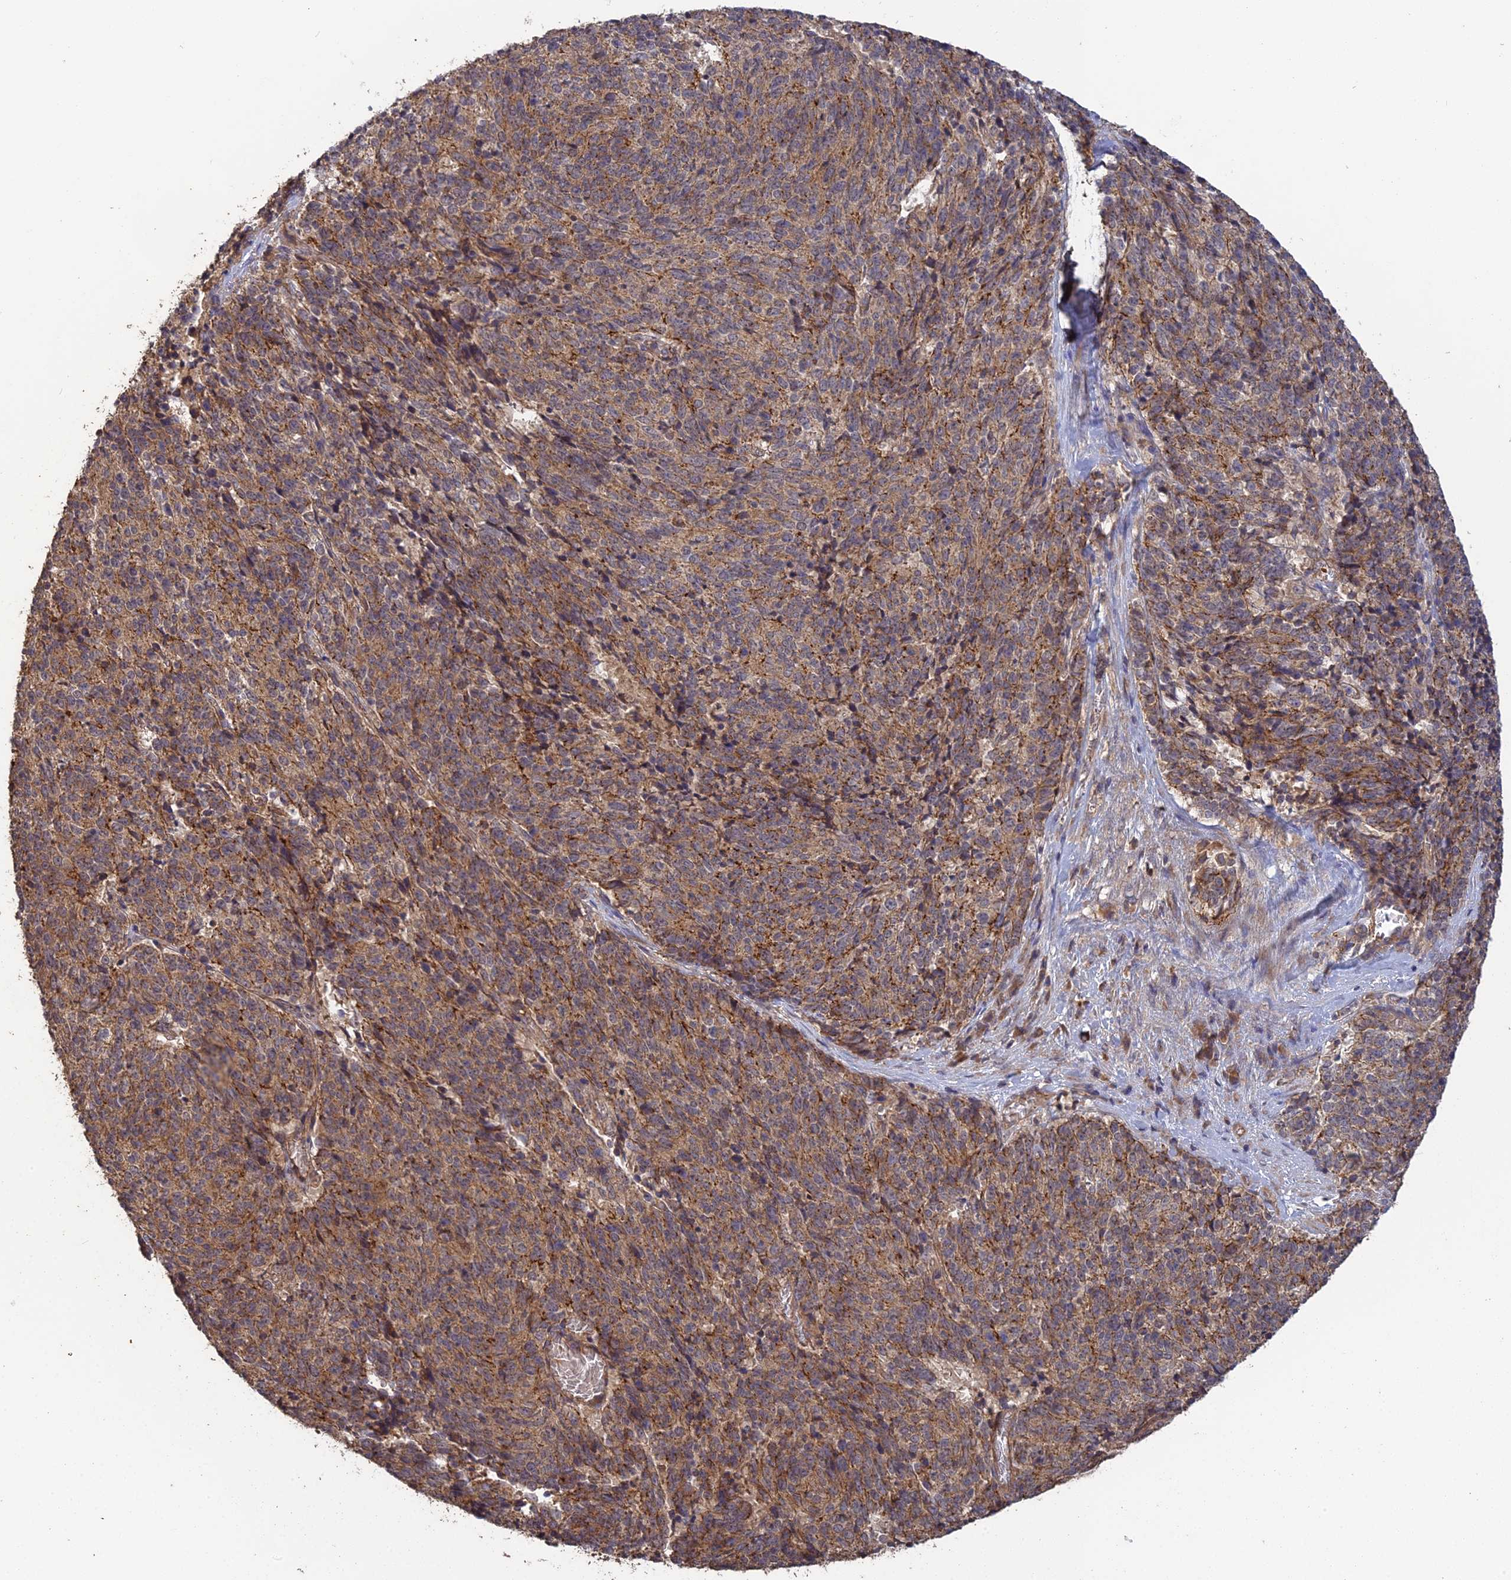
{"staining": {"intensity": "moderate", "quantity": ">75%", "location": "cytoplasmic/membranous"}, "tissue": "cervical cancer", "cell_type": "Tumor cells", "image_type": "cancer", "snomed": [{"axis": "morphology", "description": "Squamous cell carcinoma, NOS"}, {"axis": "topography", "description": "Cervix"}], "caption": "A micrograph showing moderate cytoplasmic/membranous positivity in approximately >75% of tumor cells in cervical cancer, as visualized by brown immunohistochemical staining.", "gene": "ARHGAP40", "patient": {"sex": "female", "age": 29}}